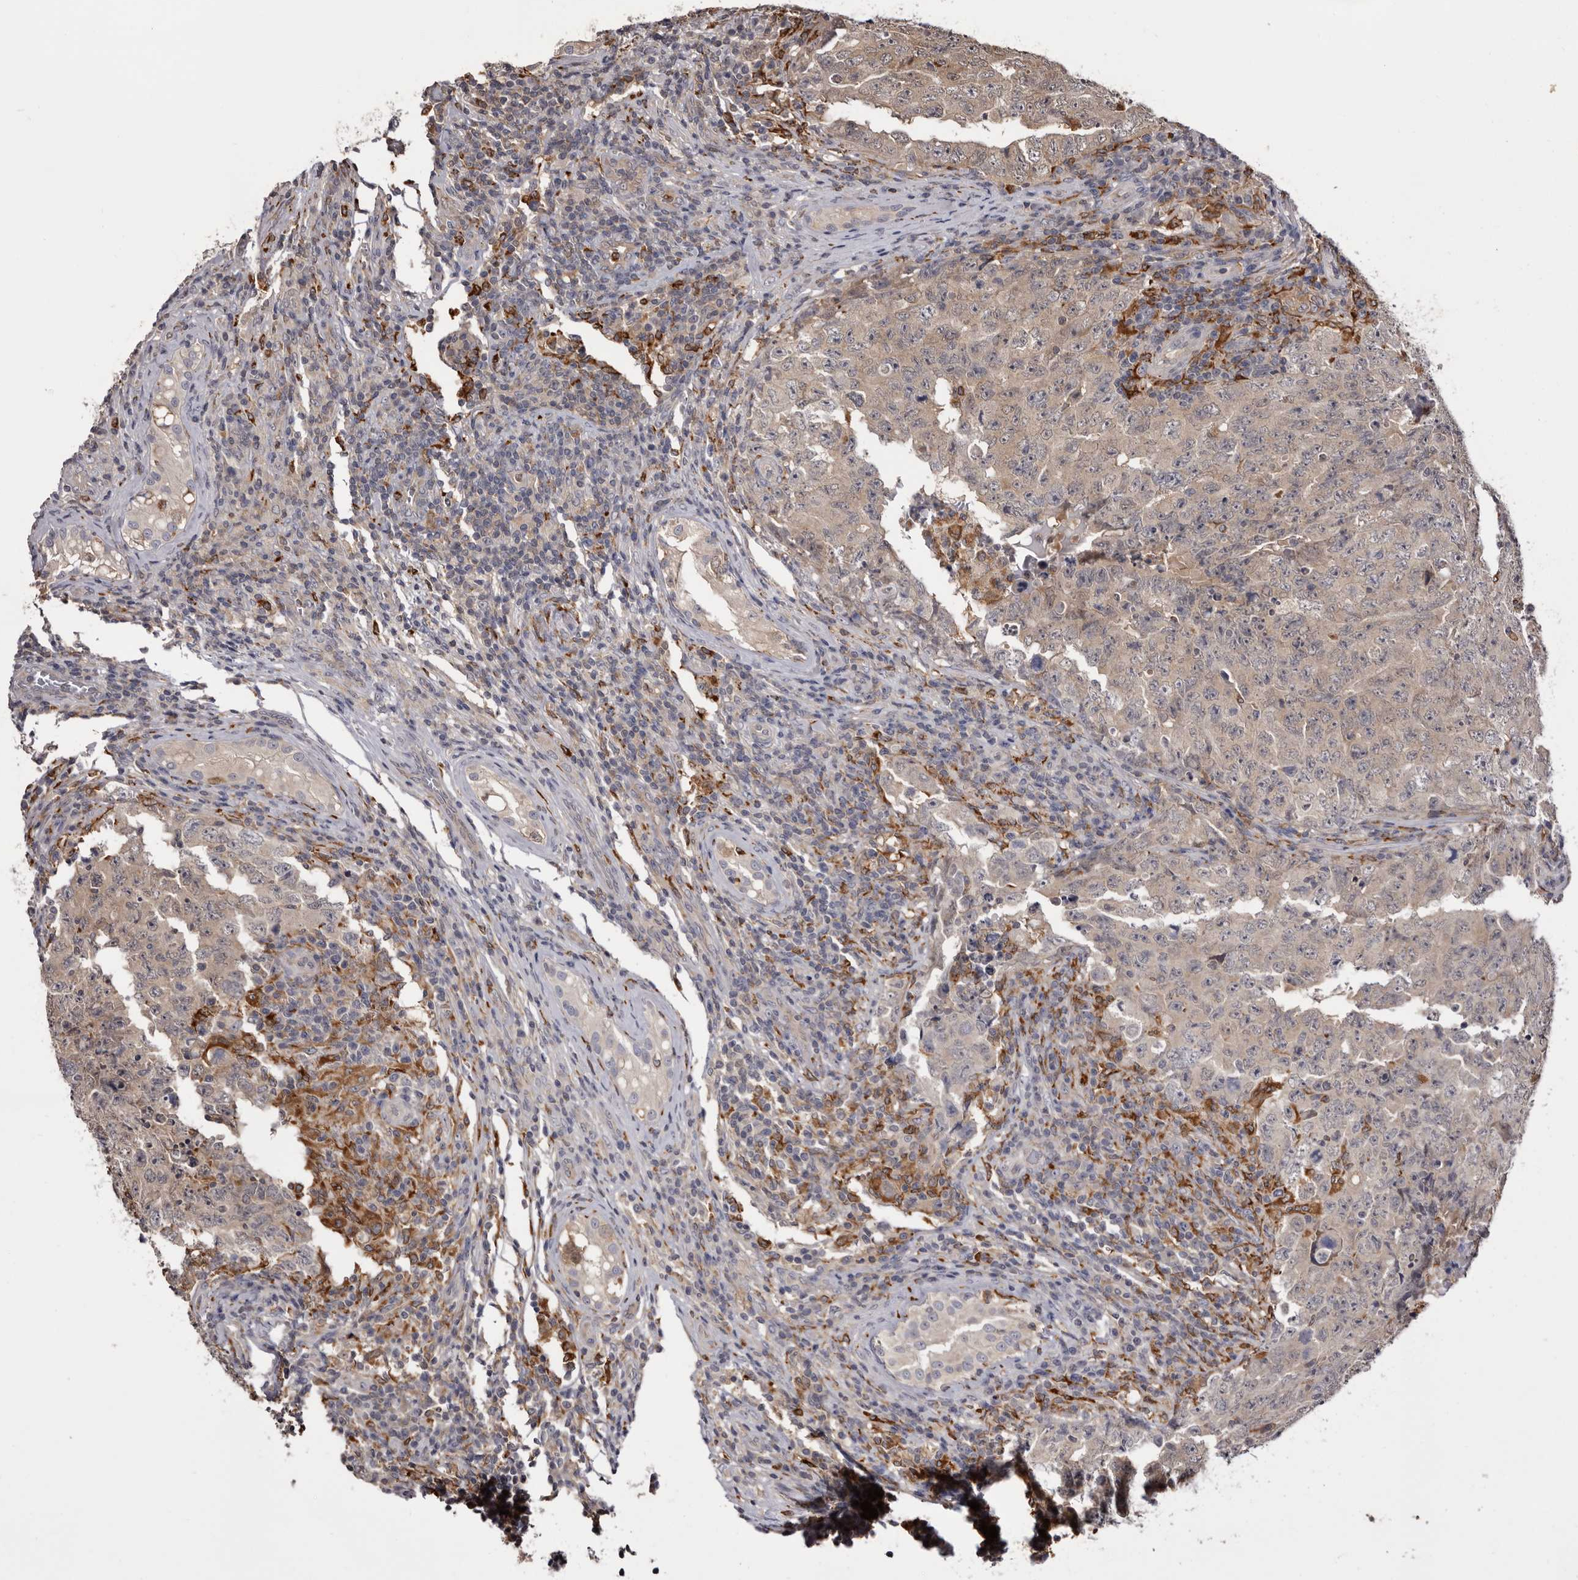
{"staining": {"intensity": "weak", "quantity": "<25%", "location": "cytoplasmic/membranous"}, "tissue": "testis cancer", "cell_type": "Tumor cells", "image_type": "cancer", "snomed": [{"axis": "morphology", "description": "Carcinoma, Embryonal, NOS"}, {"axis": "topography", "description": "Testis"}], "caption": "Tumor cells show no significant positivity in testis cancer. (DAB (3,3'-diaminobenzidine) immunohistochemistry (IHC), high magnification).", "gene": "TNNI1", "patient": {"sex": "male", "age": 26}}